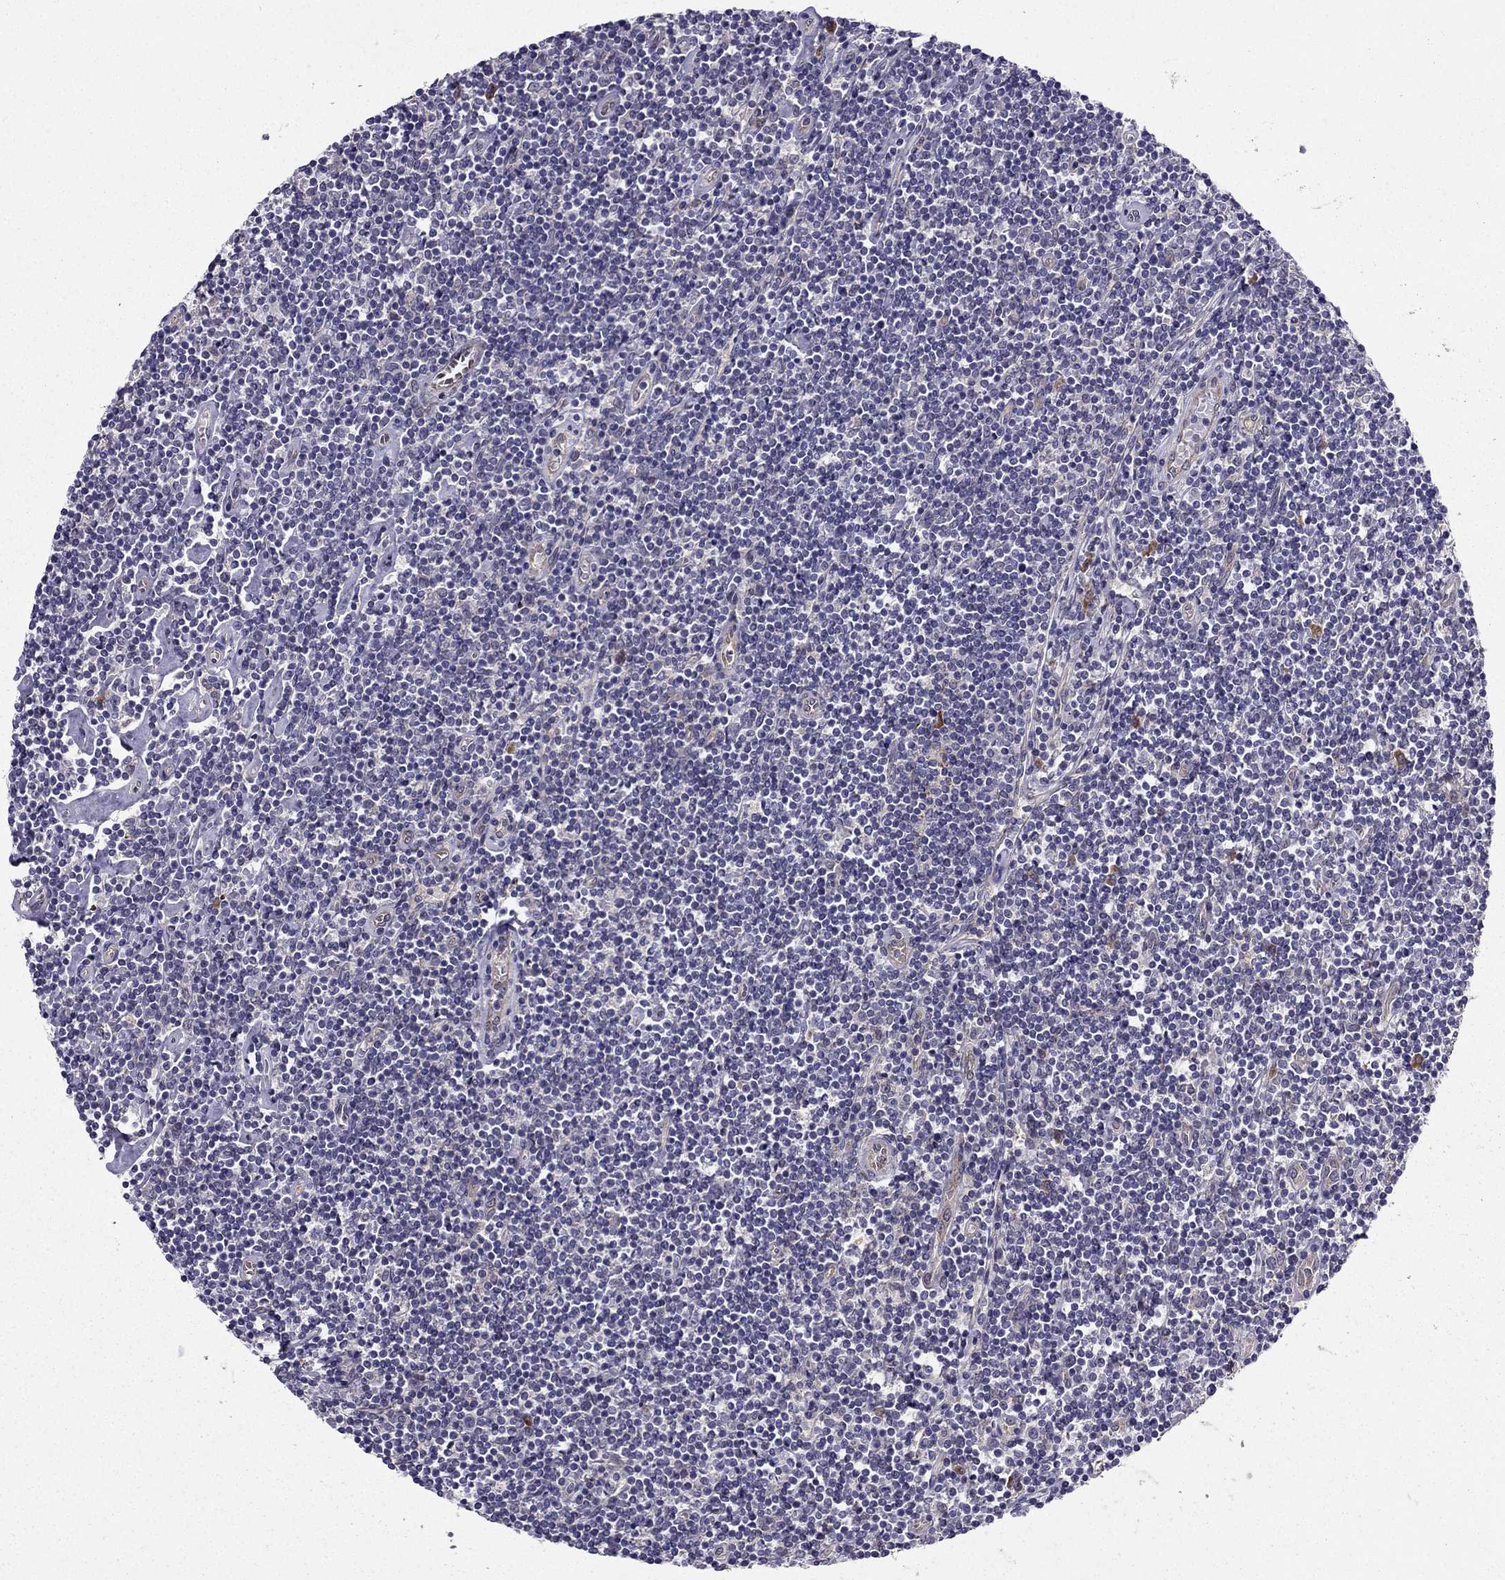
{"staining": {"intensity": "negative", "quantity": "none", "location": "none"}, "tissue": "lymphoma", "cell_type": "Tumor cells", "image_type": "cancer", "snomed": [{"axis": "morphology", "description": "Hodgkin's disease, NOS"}, {"axis": "topography", "description": "Lymph node"}], "caption": "A photomicrograph of human lymphoma is negative for staining in tumor cells. (DAB (3,3'-diaminobenzidine) immunohistochemistry (IHC) with hematoxylin counter stain).", "gene": "ARHGEF28", "patient": {"sex": "male", "age": 40}}